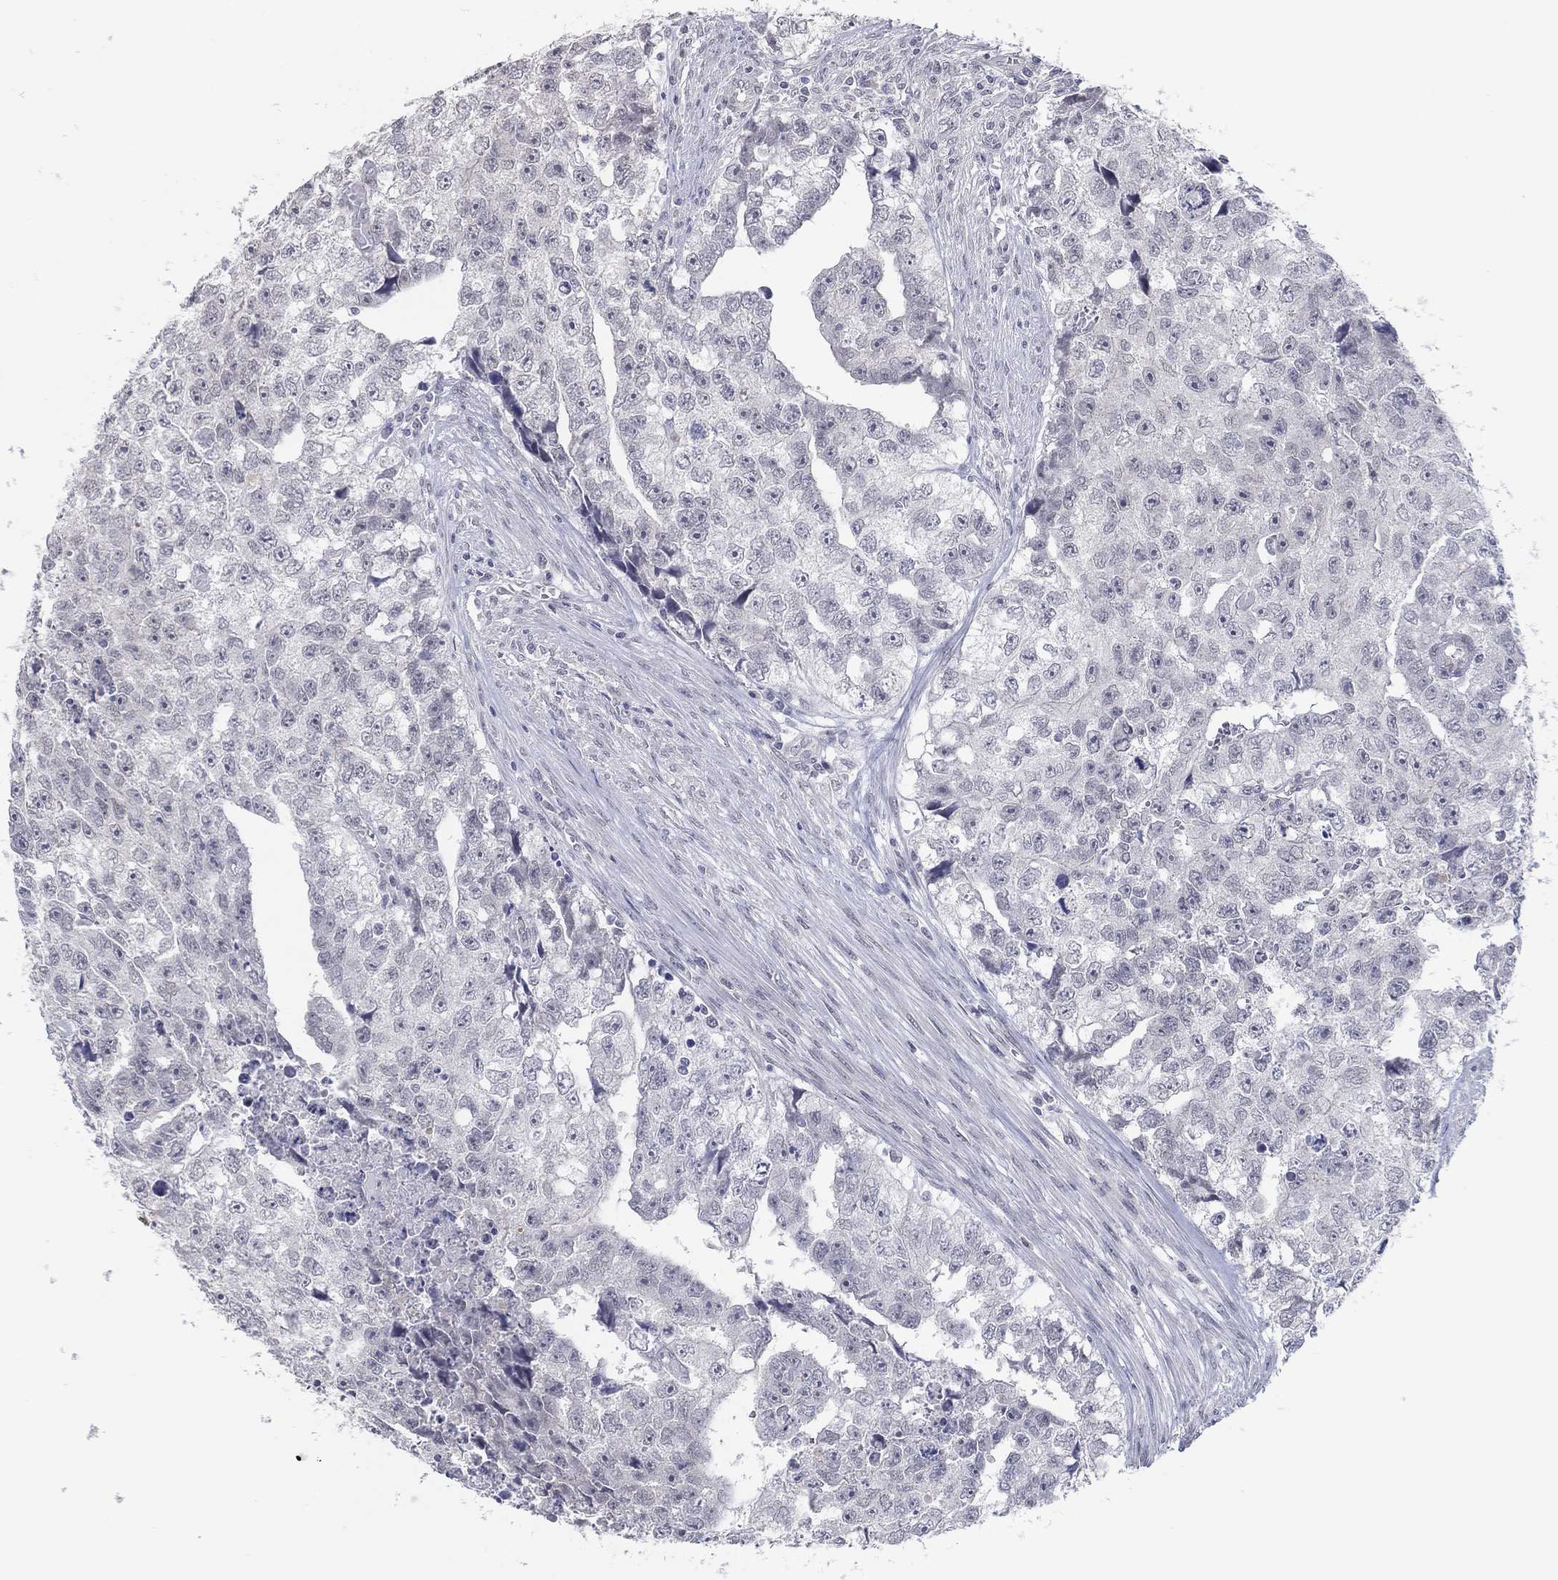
{"staining": {"intensity": "negative", "quantity": "none", "location": "none"}, "tissue": "testis cancer", "cell_type": "Tumor cells", "image_type": "cancer", "snomed": [{"axis": "morphology", "description": "Carcinoma, Embryonal, NOS"}, {"axis": "morphology", "description": "Teratoma, malignant, NOS"}, {"axis": "topography", "description": "Testis"}], "caption": "Immunohistochemical staining of human malignant teratoma (testis) shows no significant staining in tumor cells.", "gene": "SLC22A2", "patient": {"sex": "male", "age": 44}}